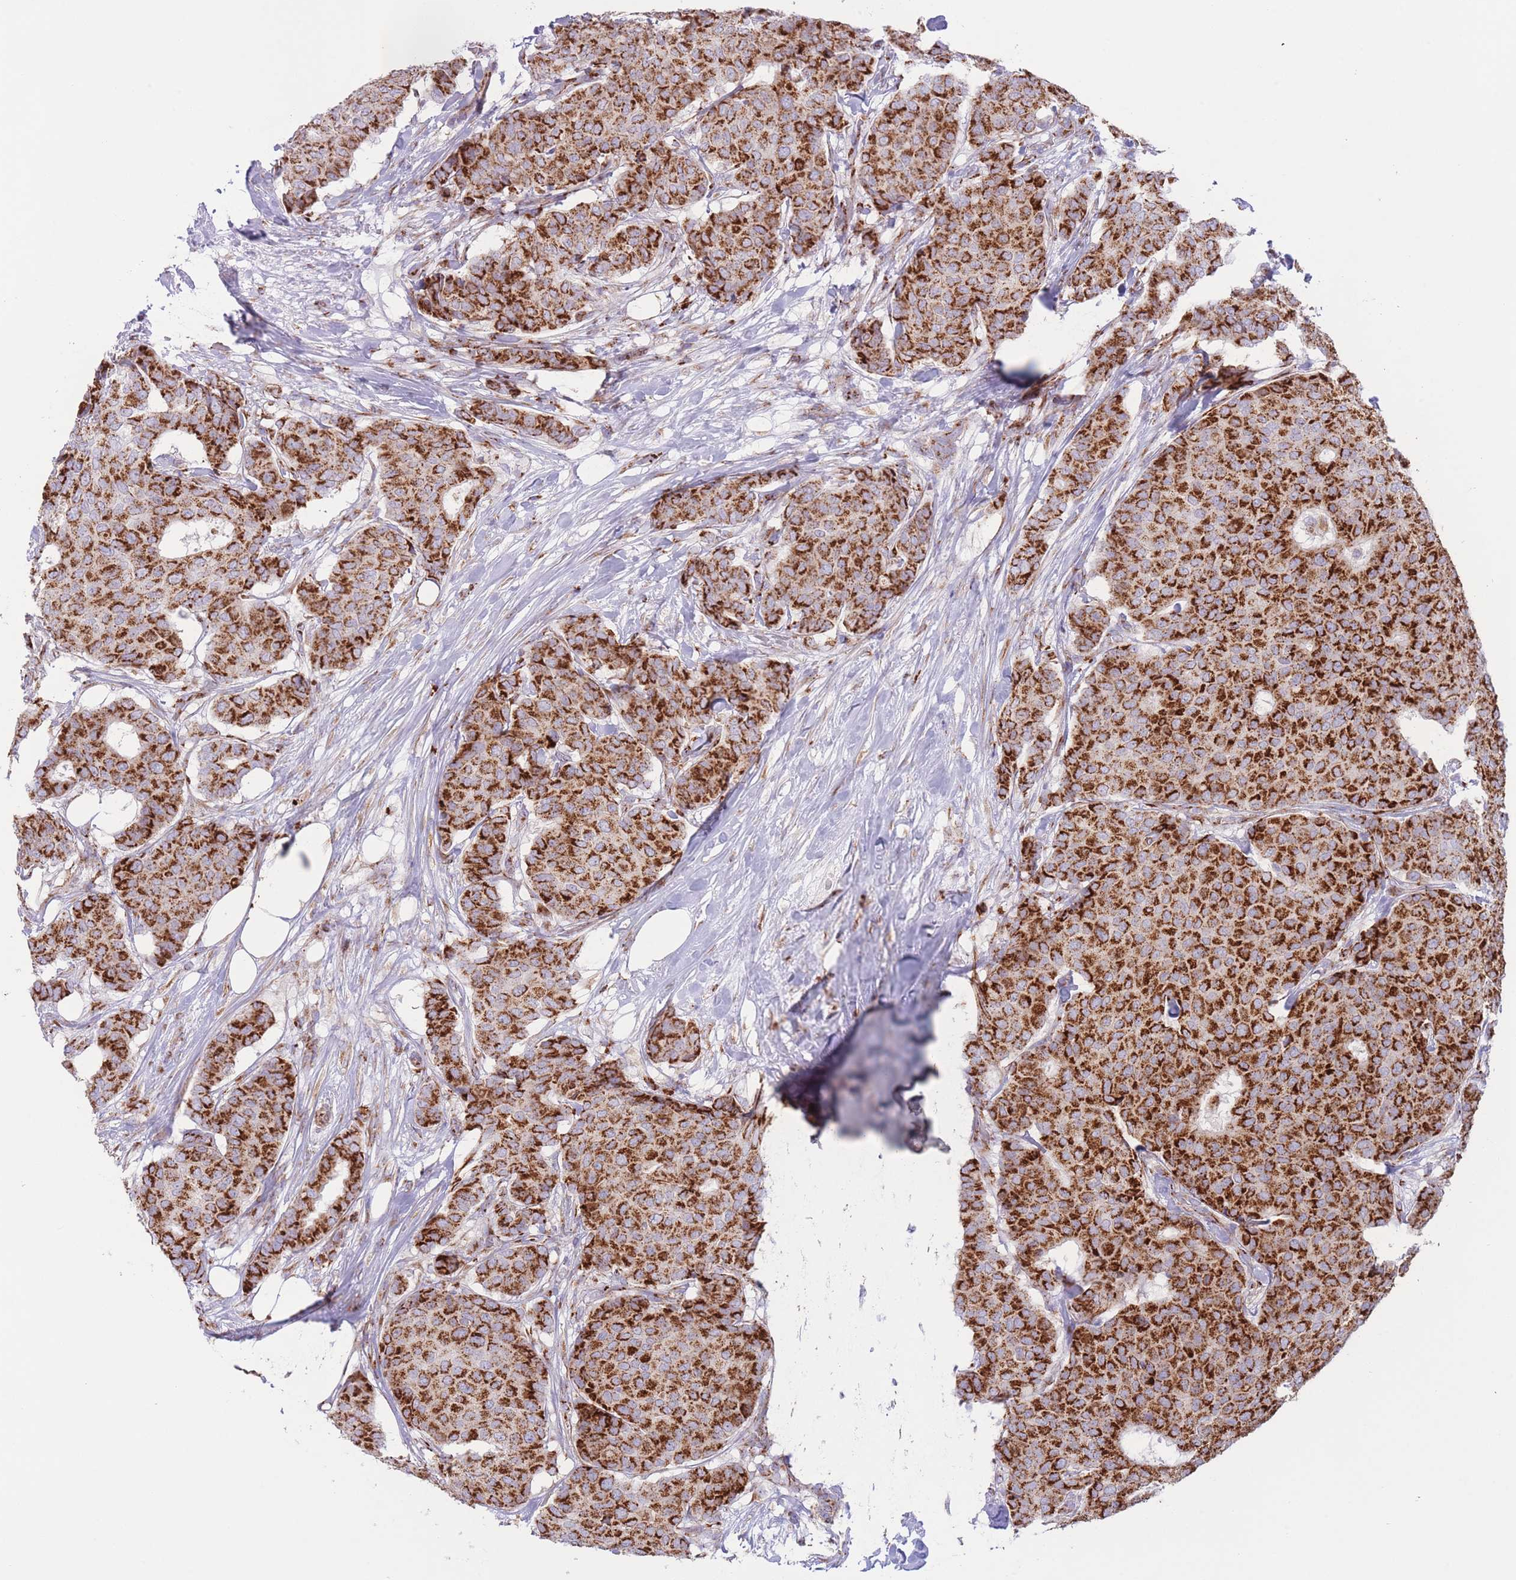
{"staining": {"intensity": "strong", "quantity": ">75%", "location": "cytoplasmic/membranous"}, "tissue": "breast cancer", "cell_type": "Tumor cells", "image_type": "cancer", "snomed": [{"axis": "morphology", "description": "Duct carcinoma"}, {"axis": "topography", "description": "Breast"}], "caption": "Brown immunohistochemical staining in human breast infiltrating ductal carcinoma displays strong cytoplasmic/membranous expression in about >75% of tumor cells.", "gene": "MPND", "patient": {"sex": "female", "age": 75}}